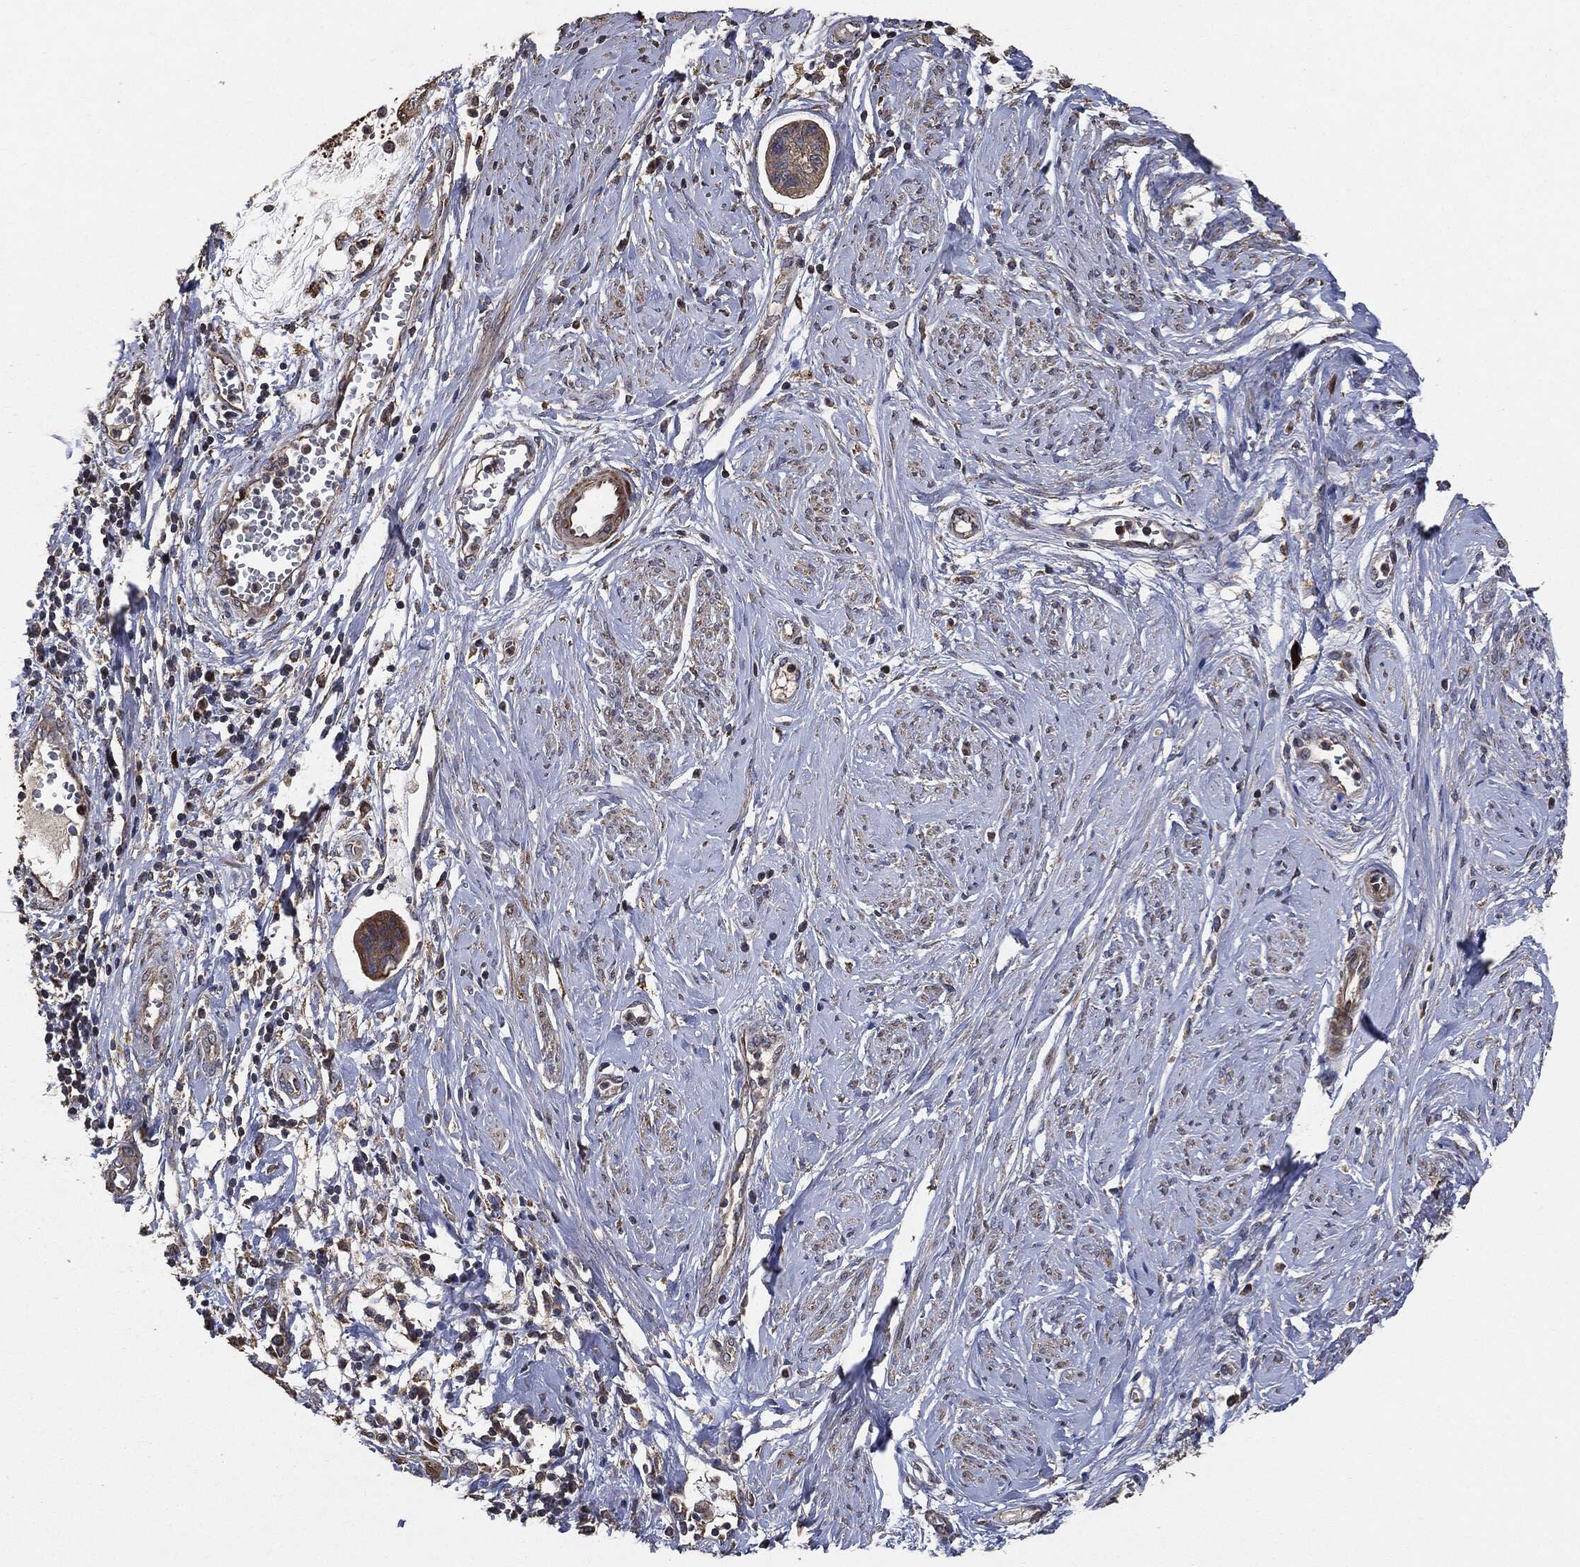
{"staining": {"intensity": "strong", "quantity": "25%-75%", "location": "cytoplasmic/membranous"}, "tissue": "cervical cancer", "cell_type": "Tumor cells", "image_type": "cancer", "snomed": [{"axis": "morphology", "description": "Adenocarcinoma, NOS"}, {"axis": "topography", "description": "Cervix"}], "caption": "Adenocarcinoma (cervical) stained for a protein reveals strong cytoplasmic/membranous positivity in tumor cells. (DAB IHC, brown staining for protein, blue staining for nuclei).", "gene": "STK3", "patient": {"sex": "female", "age": 44}}